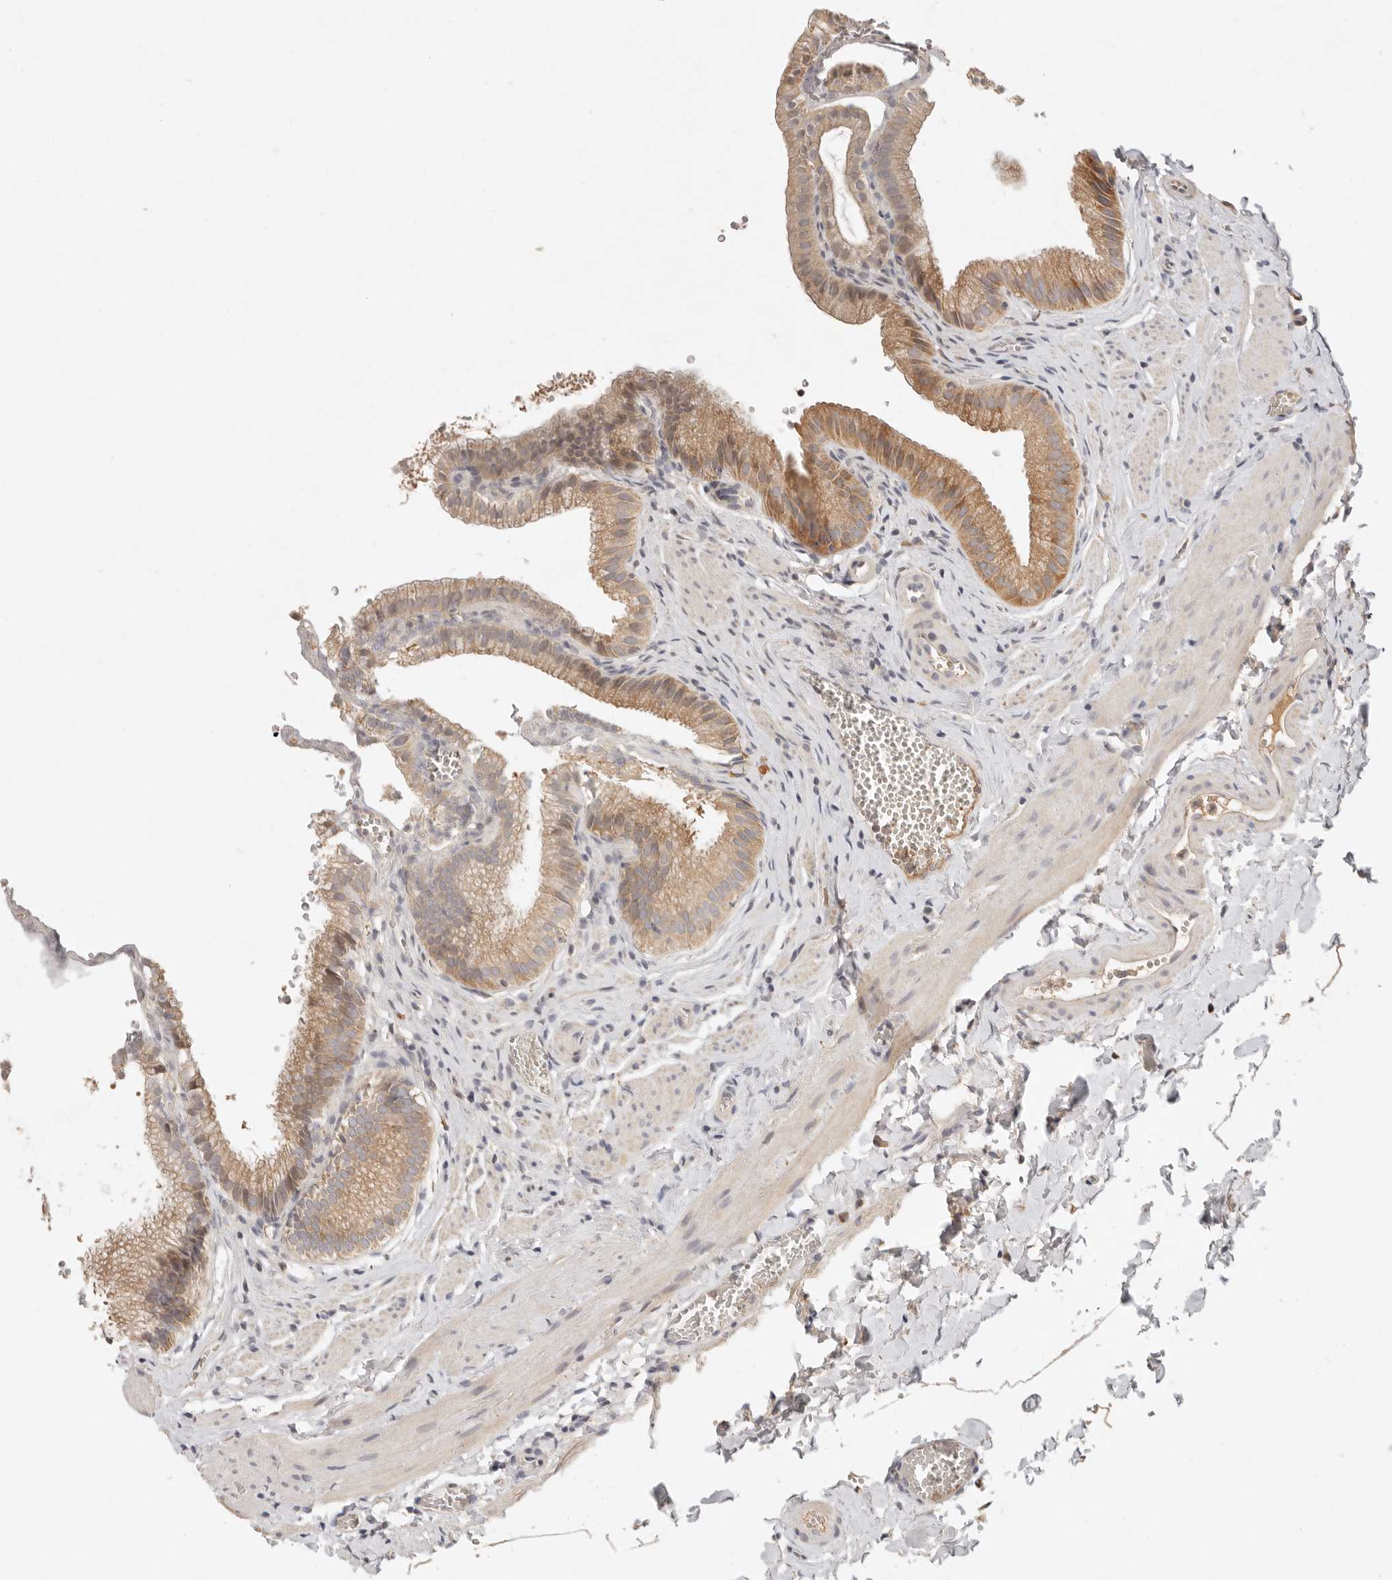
{"staining": {"intensity": "moderate", "quantity": ">75%", "location": "cytoplasmic/membranous"}, "tissue": "gallbladder", "cell_type": "Glandular cells", "image_type": "normal", "snomed": [{"axis": "morphology", "description": "Normal tissue, NOS"}, {"axis": "topography", "description": "Gallbladder"}], "caption": "DAB immunohistochemical staining of benign gallbladder displays moderate cytoplasmic/membranous protein staining in about >75% of glandular cells.", "gene": "ARHGEF10L", "patient": {"sex": "male", "age": 38}}